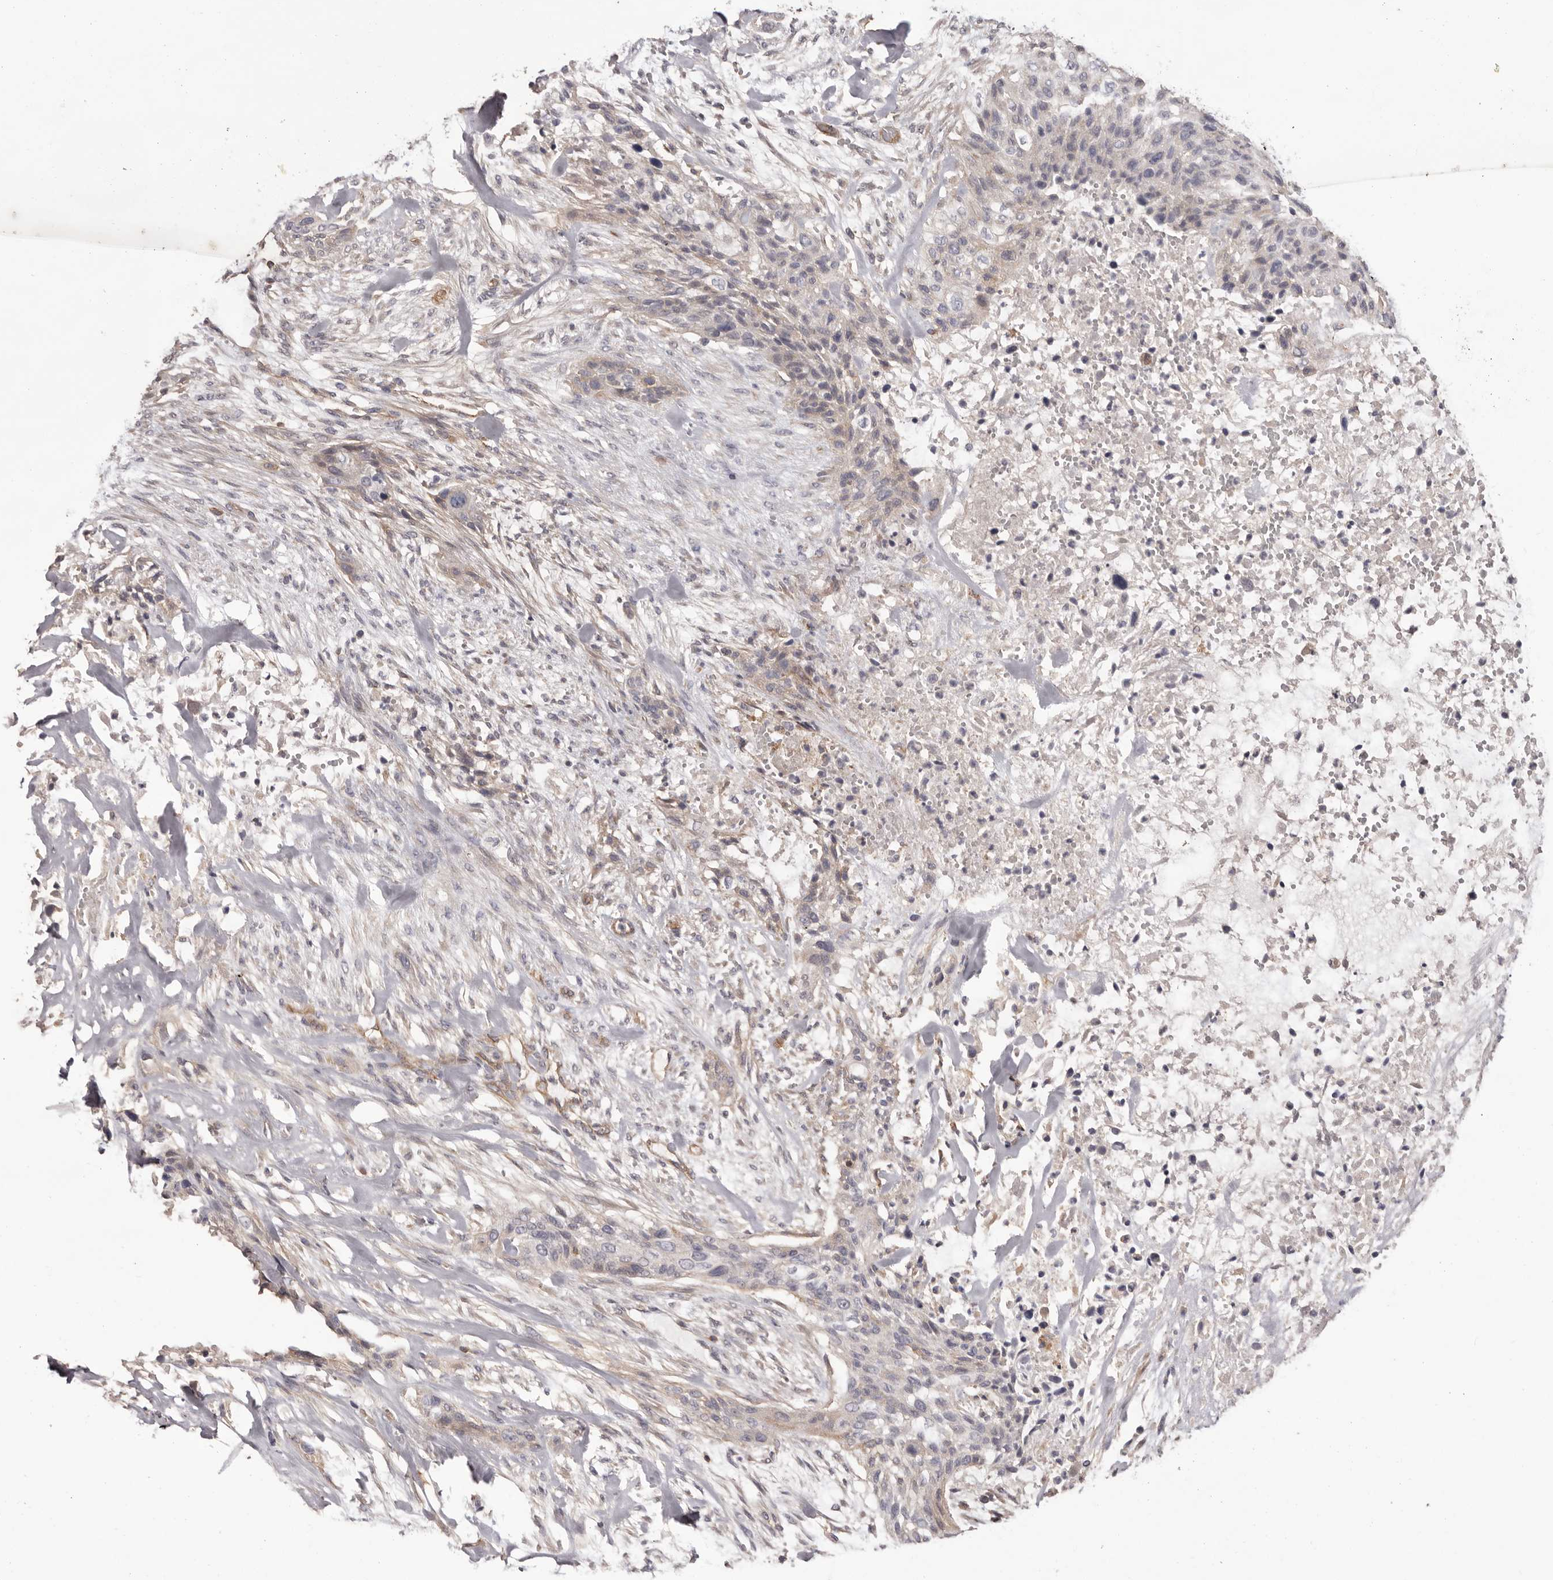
{"staining": {"intensity": "weak", "quantity": "<25%", "location": "cytoplasmic/membranous"}, "tissue": "urothelial cancer", "cell_type": "Tumor cells", "image_type": "cancer", "snomed": [{"axis": "morphology", "description": "Urothelial carcinoma, High grade"}, {"axis": "topography", "description": "Urinary bladder"}], "caption": "The photomicrograph demonstrates no significant staining in tumor cells of urothelial cancer.", "gene": "MMACHC", "patient": {"sex": "male", "age": 35}}